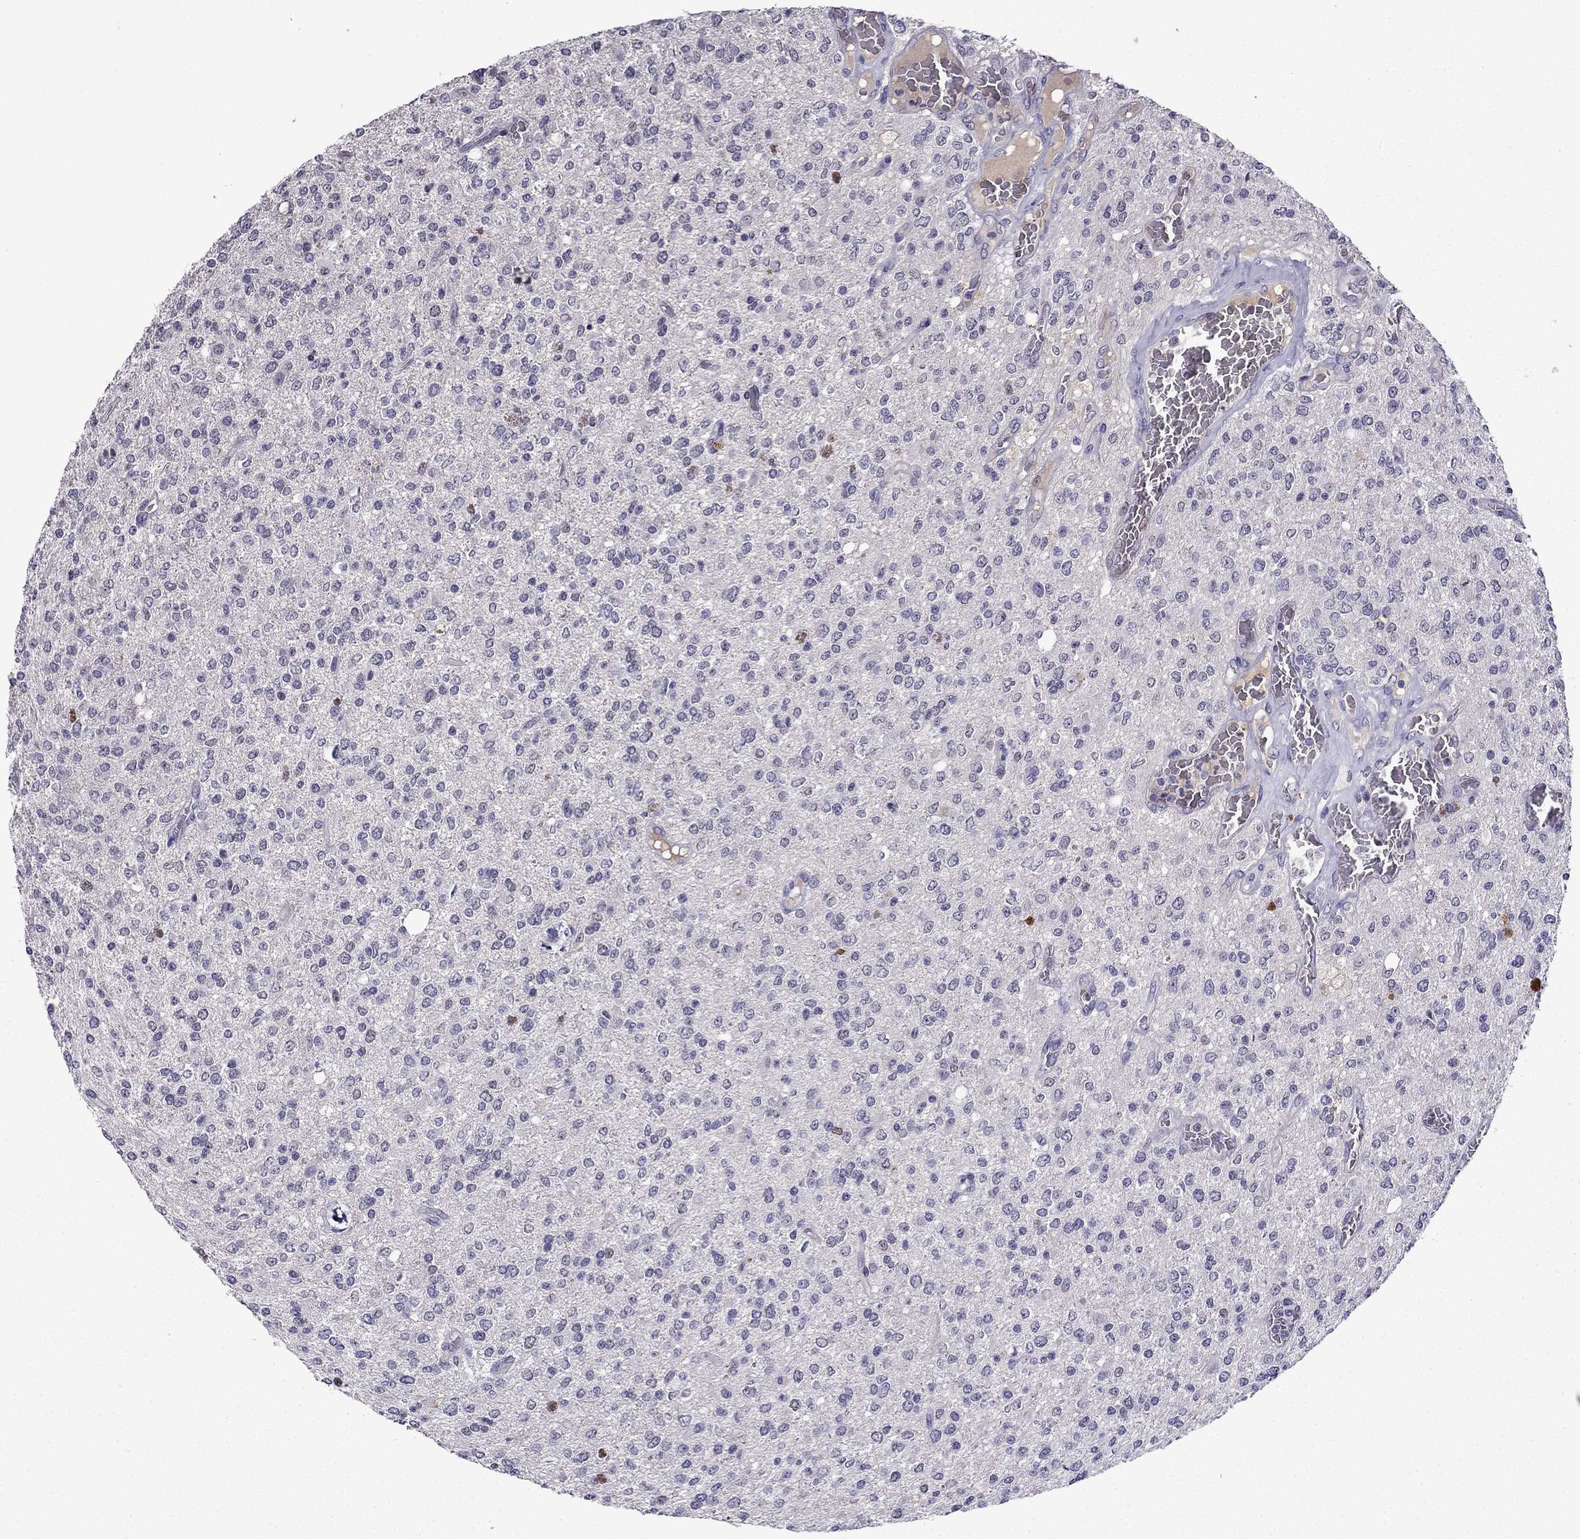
{"staining": {"intensity": "negative", "quantity": "none", "location": "none"}, "tissue": "glioma", "cell_type": "Tumor cells", "image_type": "cancer", "snomed": [{"axis": "morphology", "description": "Glioma, malignant, Low grade"}, {"axis": "topography", "description": "Brain"}], "caption": "IHC of glioma demonstrates no positivity in tumor cells. (DAB immunohistochemistry (IHC) with hematoxylin counter stain).", "gene": "UHRF1", "patient": {"sex": "male", "age": 67}}